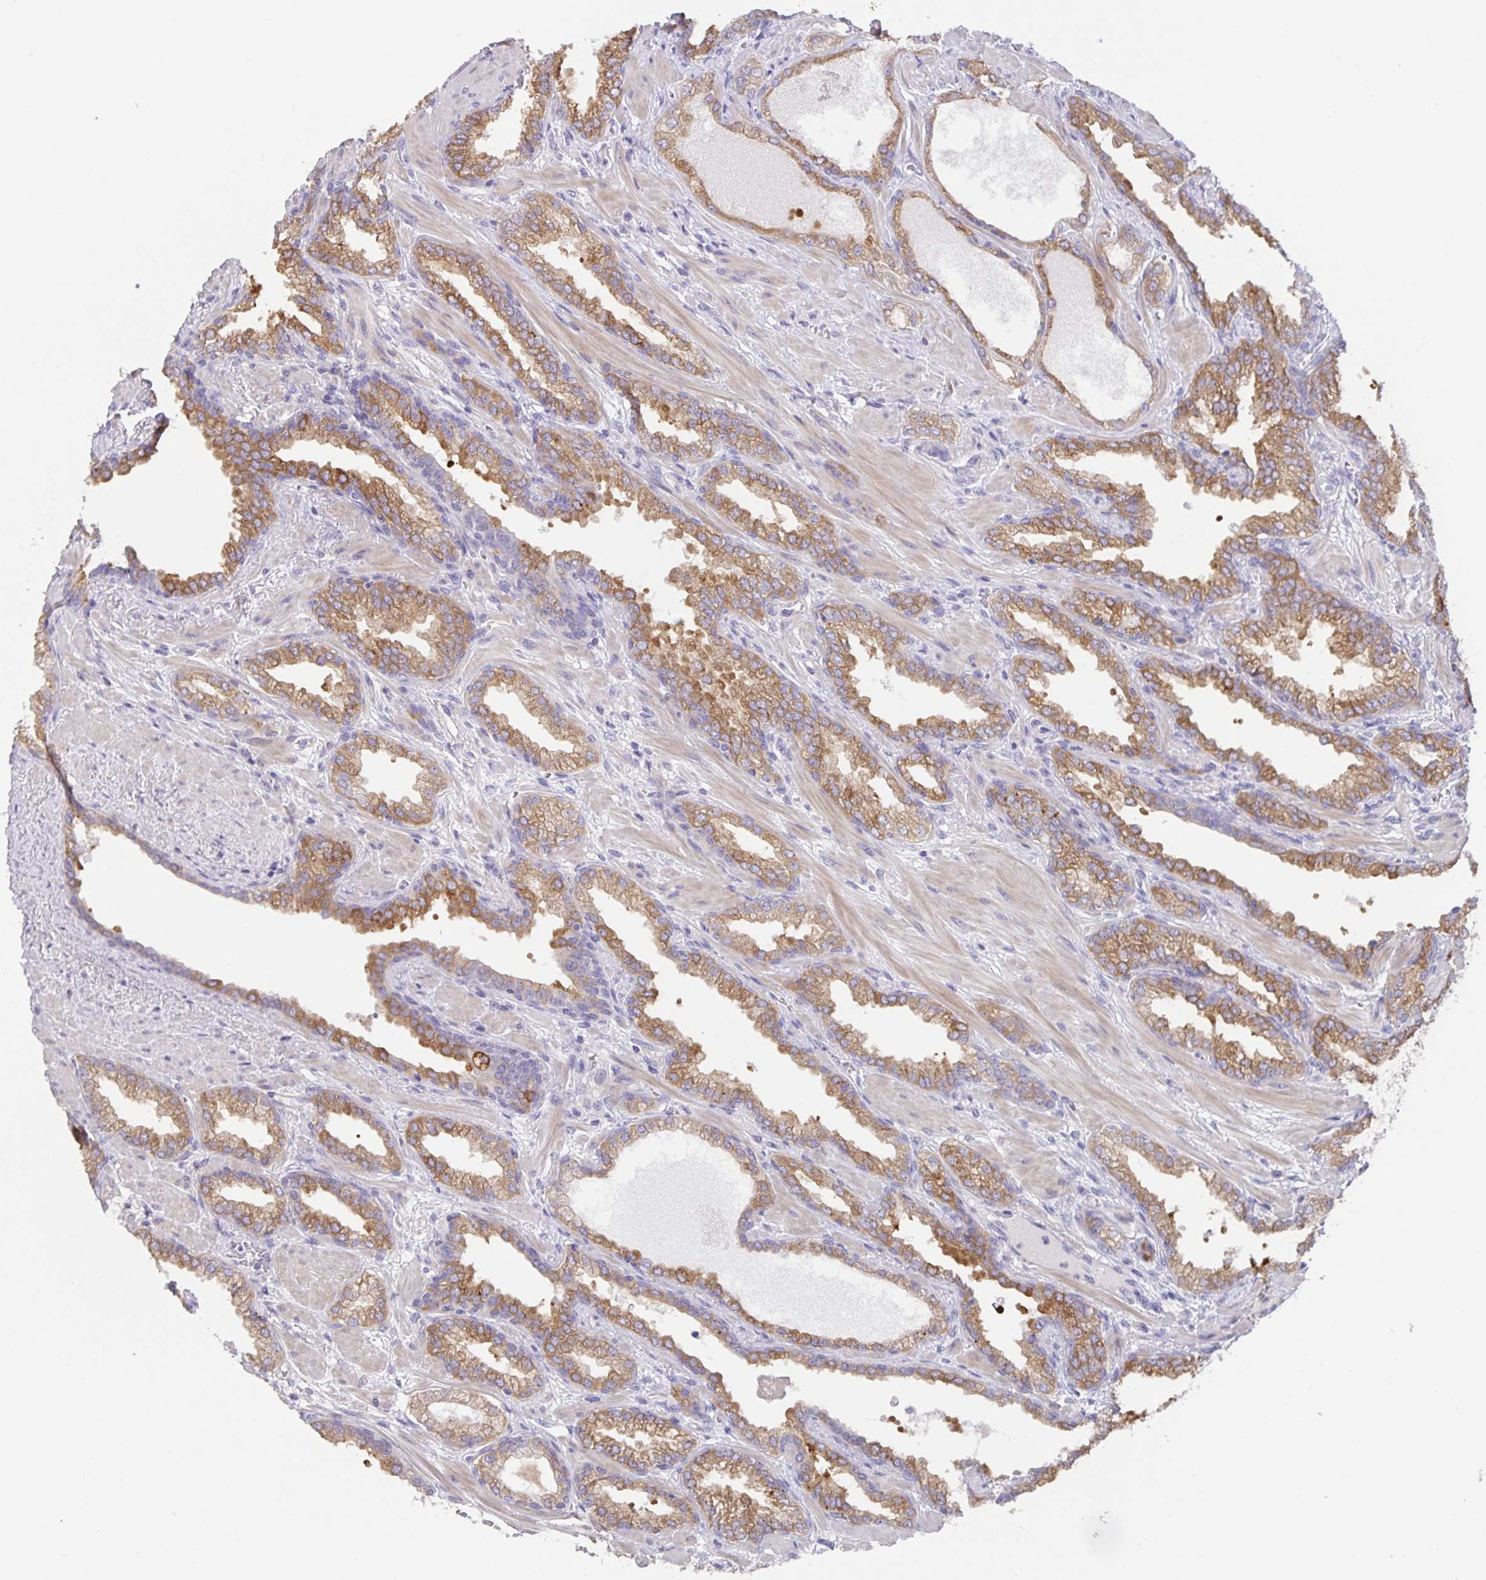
{"staining": {"intensity": "moderate", "quantity": ">75%", "location": "cytoplasmic/membranous"}, "tissue": "prostate cancer", "cell_type": "Tumor cells", "image_type": "cancer", "snomed": [{"axis": "morphology", "description": "Adenocarcinoma, High grade"}, {"axis": "topography", "description": "Prostate"}], "caption": "Immunohistochemical staining of human high-grade adenocarcinoma (prostate) displays medium levels of moderate cytoplasmic/membranous protein positivity in about >75% of tumor cells. (DAB (3,3'-diaminobenzidine) IHC with brightfield microscopy, high magnification).", "gene": "PRR36", "patient": {"sex": "male", "age": 60}}